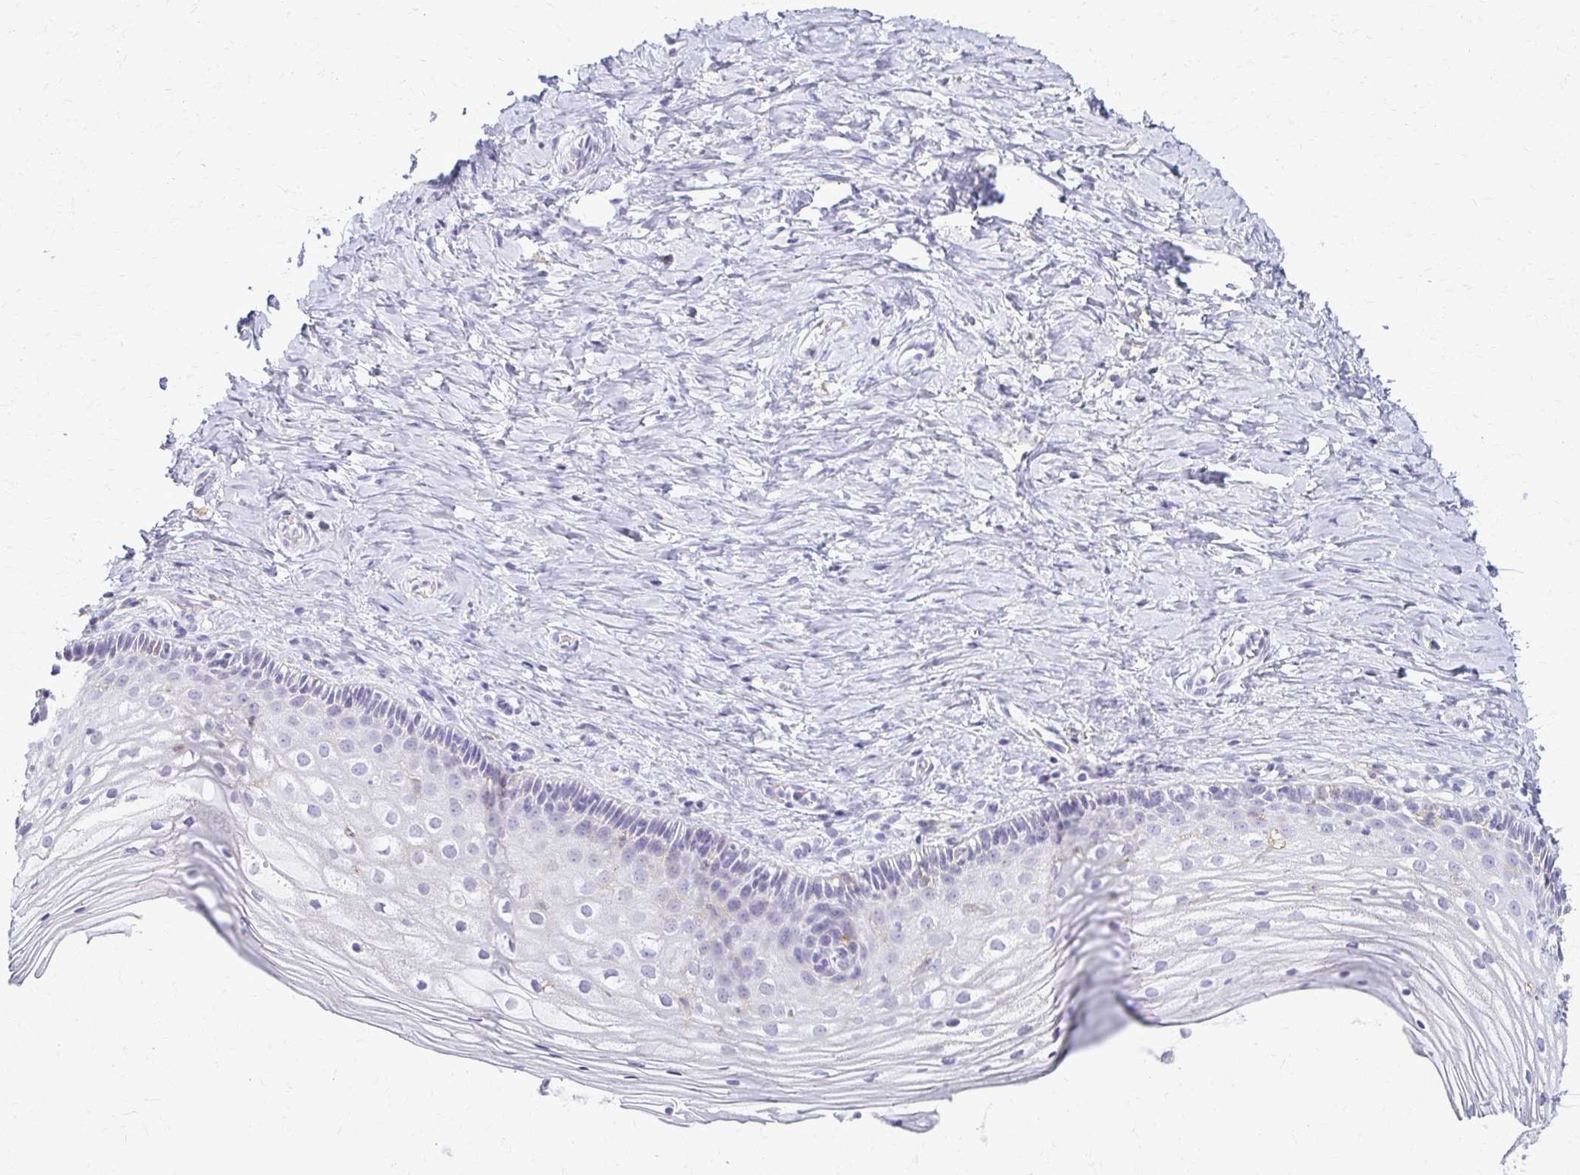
{"staining": {"intensity": "negative", "quantity": "none", "location": "none"}, "tissue": "vagina", "cell_type": "Squamous epithelial cells", "image_type": "normal", "snomed": [{"axis": "morphology", "description": "Normal tissue, NOS"}, {"axis": "topography", "description": "Vagina"}], "caption": "Photomicrograph shows no protein staining in squamous epithelial cells of unremarkable vagina. (Immunohistochemistry (ihc), brightfield microscopy, high magnification).", "gene": "FCGR2A", "patient": {"sex": "female", "age": 45}}